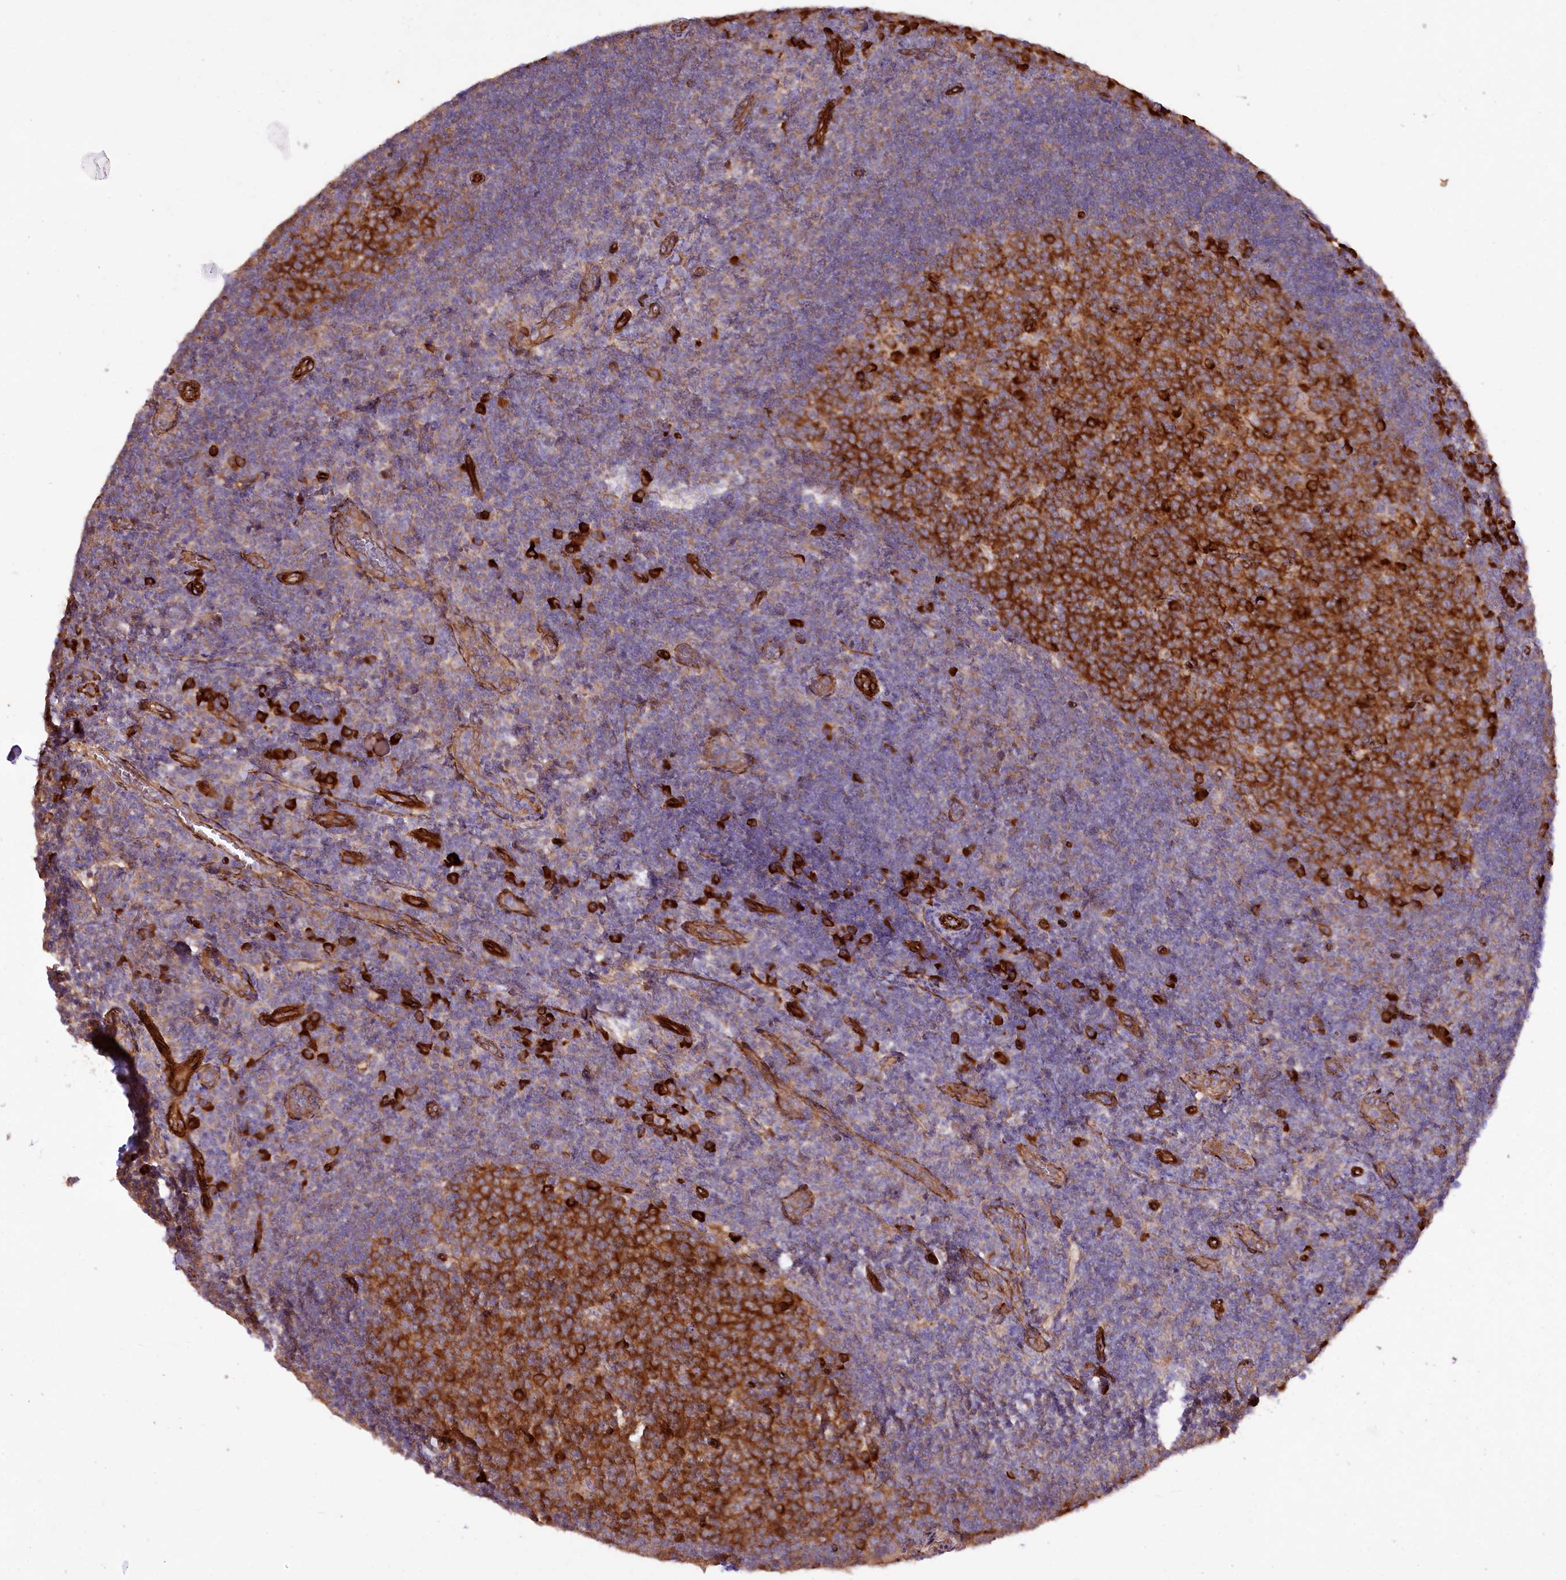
{"staining": {"intensity": "strong", "quantity": ">75%", "location": "cytoplasmic/membranous"}, "tissue": "tonsil", "cell_type": "Germinal center cells", "image_type": "normal", "snomed": [{"axis": "morphology", "description": "Normal tissue, NOS"}, {"axis": "topography", "description": "Tonsil"}], "caption": "Immunohistochemical staining of unremarkable tonsil exhibits >75% levels of strong cytoplasmic/membranous protein positivity in approximately >75% of germinal center cells. The staining was performed using DAB, with brown indicating positive protein expression. Nuclei are stained blue with hematoxylin.", "gene": "SPATS2", "patient": {"sex": "female", "age": 10}}